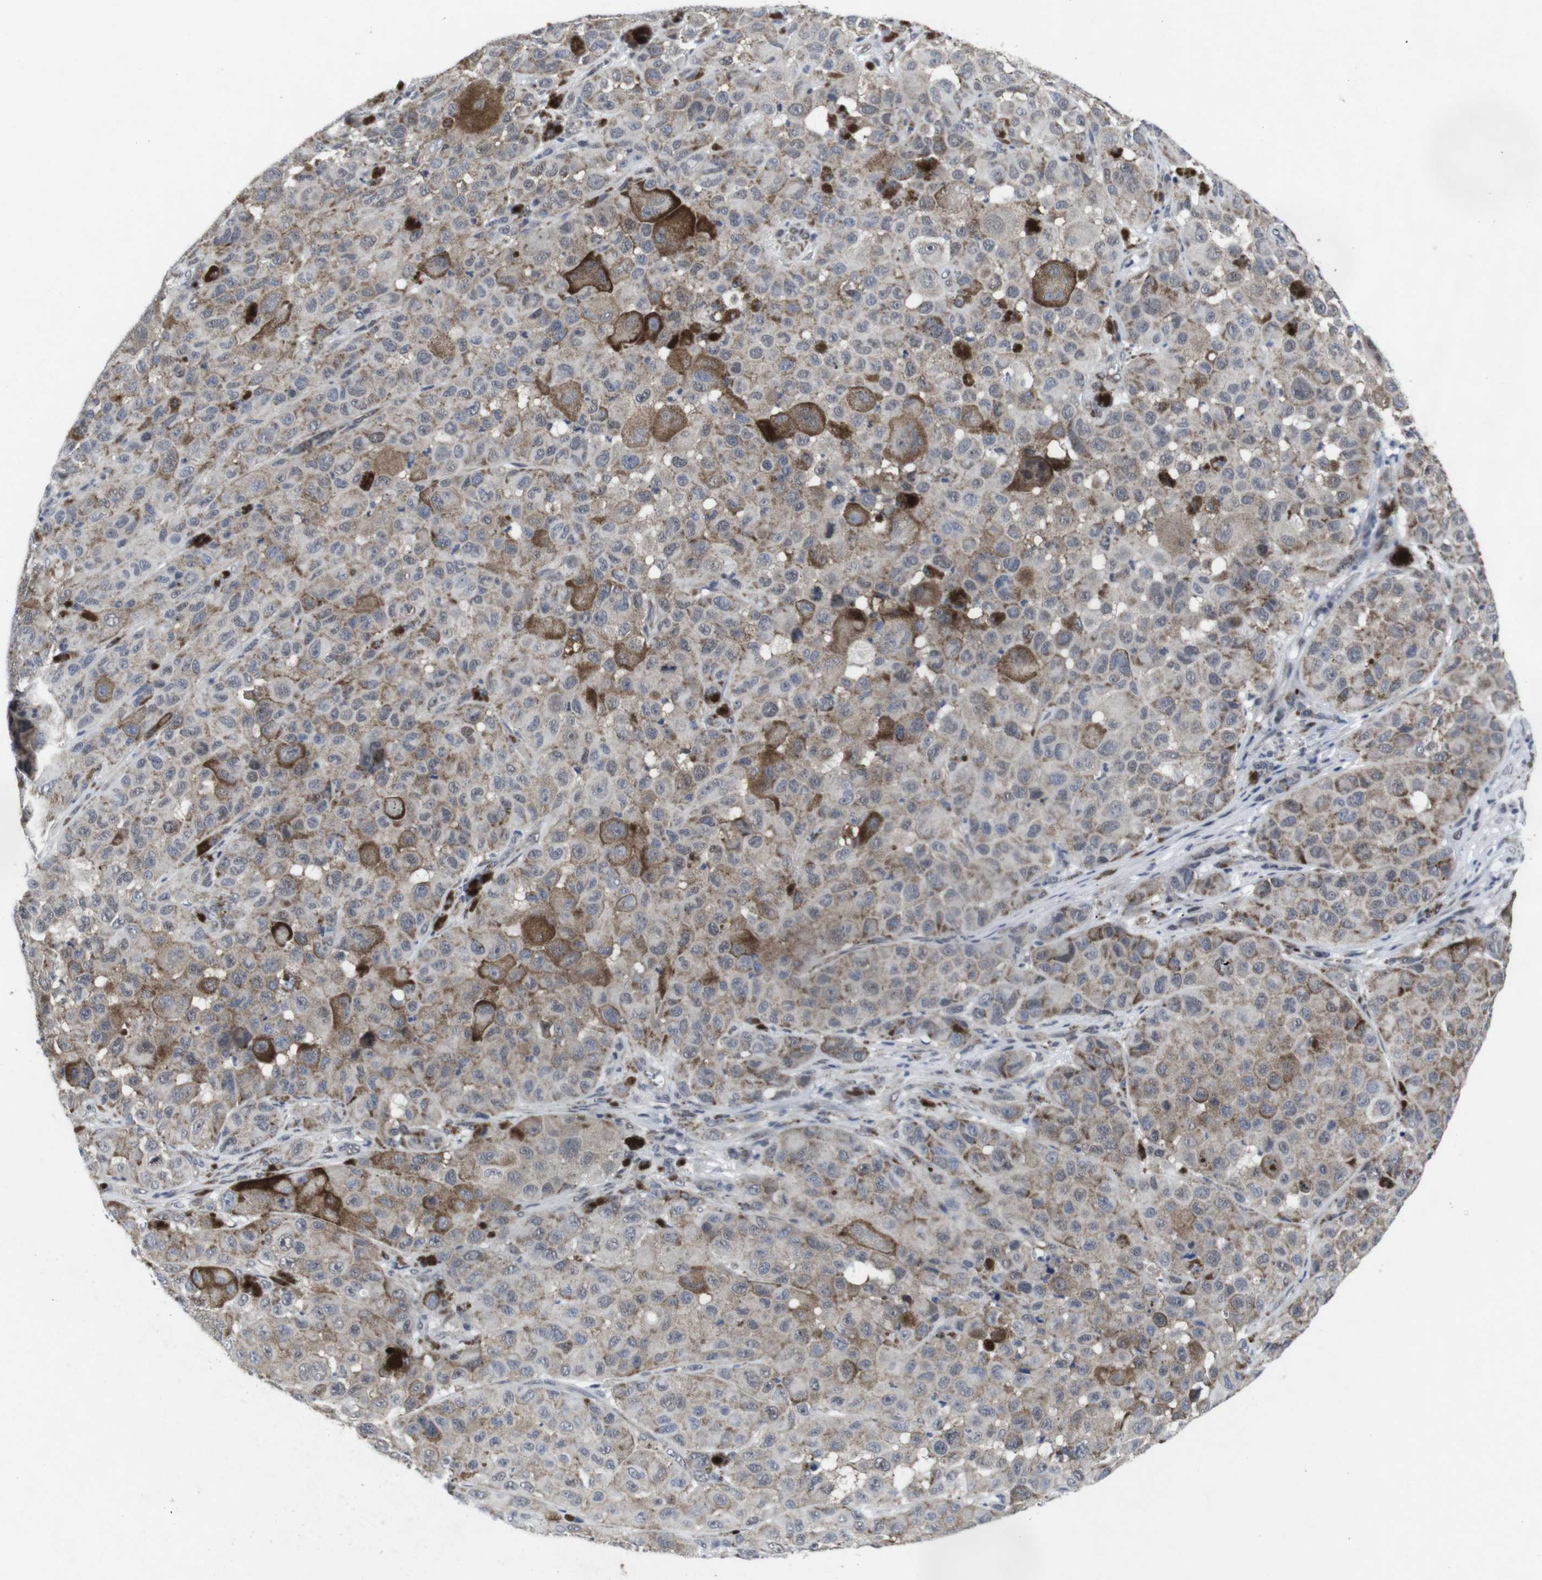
{"staining": {"intensity": "weak", "quantity": ">75%", "location": "cytoplasmic/membranous"}, "tissue": "melanoma", "cell_type": "Tumor cells", "image_type": "cancer", "snomed": [{"axis": "morphology", "description": "Malignant melanoma, NOS"}, {"axis": "topography", "description": "Skin"}], "caption": "Malignant melanoma stained for a protein displays weak cytoplasmic/membranous positivity in tumor cells.", "gene": "GEMIN2", "patient": {"sex": "male", "age": 96}}